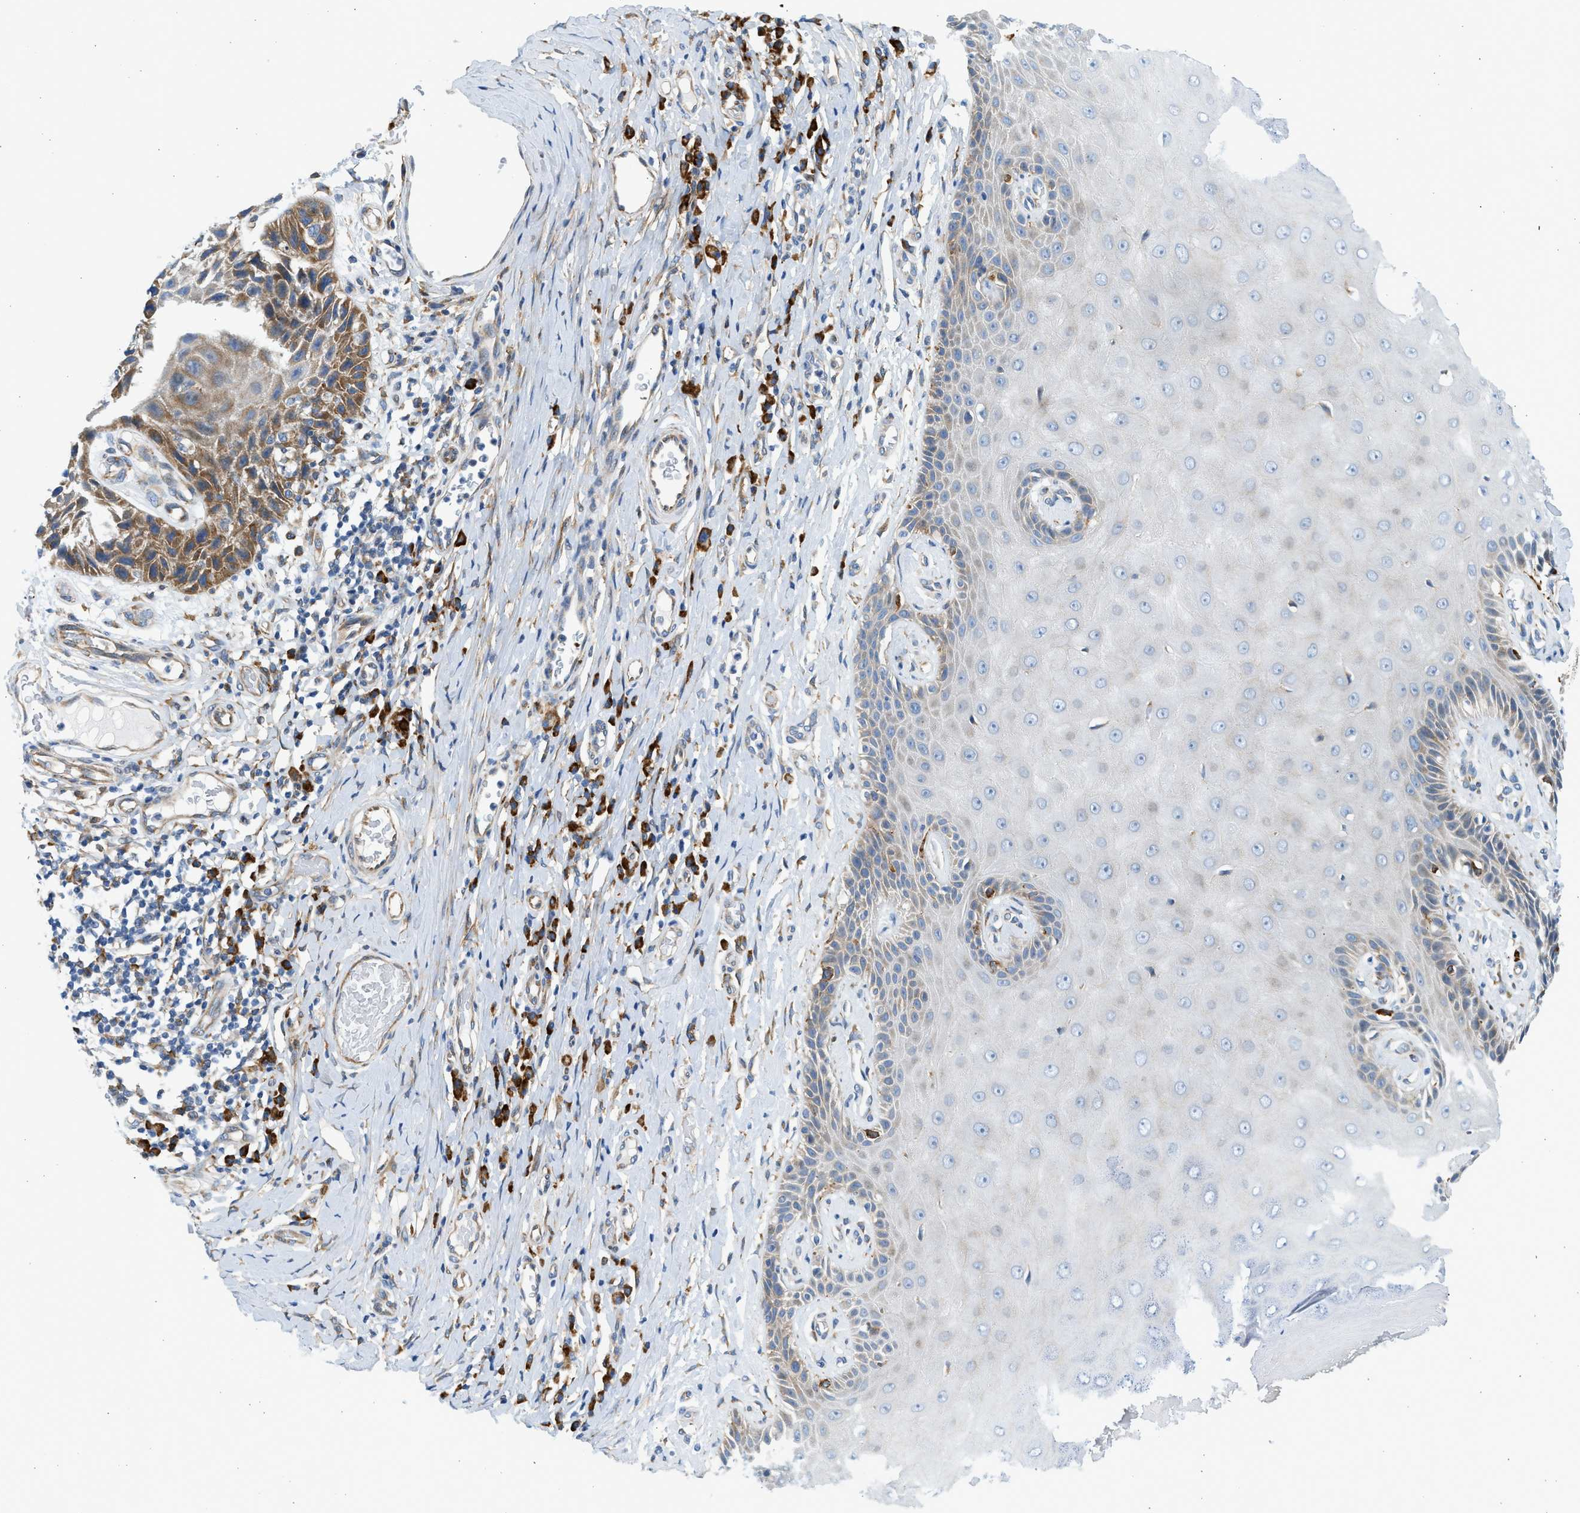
{"staining": {"intensity": "weak", "quantity": "<25%", "location": "cytoplasmic/membranous"}, "tissue": "skin", "cell_type": "Epidermal cells", "image_type": "normal", "snomed": [{"axis": "morphology", "description": "Normal tissue, NOS"}, {"axis": "topography", "description": "Vulva"}], "caption": "Immunohistochemical staining of benign human skin demonstrates no significant positivity in epidermal cells. Nuclei are stained in blue.", "gene": "CNTN6", "patient": {"sex": "female", "age": 73}}